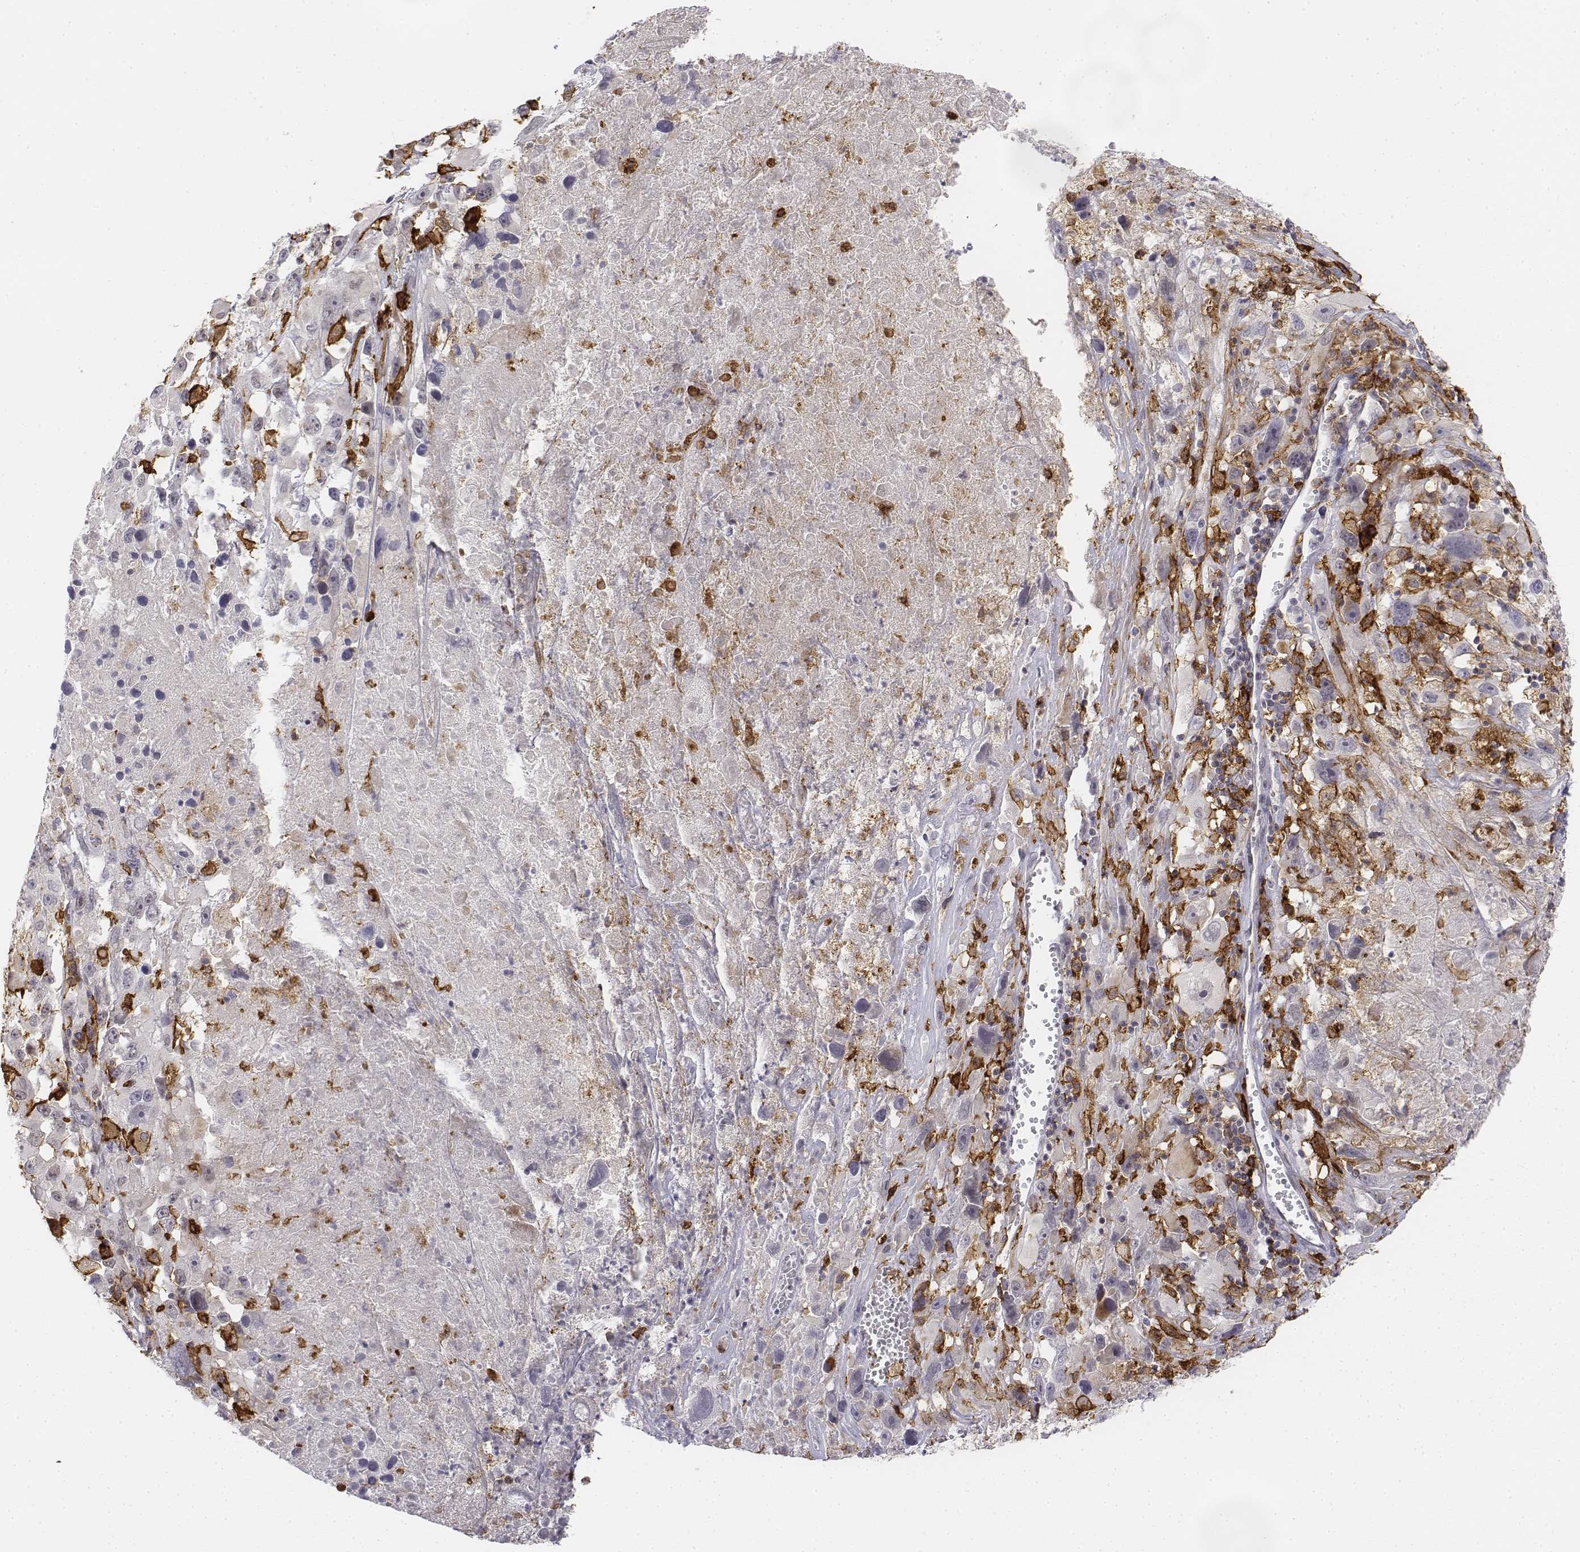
{"staining": {"intensity": "negative", "quantity": "none", "location": "none"}, "tissue": "melanoma", "cell_type": "Tumor cells", "image_type": "cancer", "snomed": [{"axis": "morphology", "description": "Malignant melanoma, Metastatic site"}, {"axis": "topography", "description": "Lymph node"}], "caption": "Immunohistochemistry (IHC) of human melanoma exhibits no staining in tumor cells. (Stains: DAB IHC with hematoxylin counter stain, Microscopy: brightfield microscopy at high magnification).", "gene": "CD14", "patient": {"sex": "male", "age": 50}}